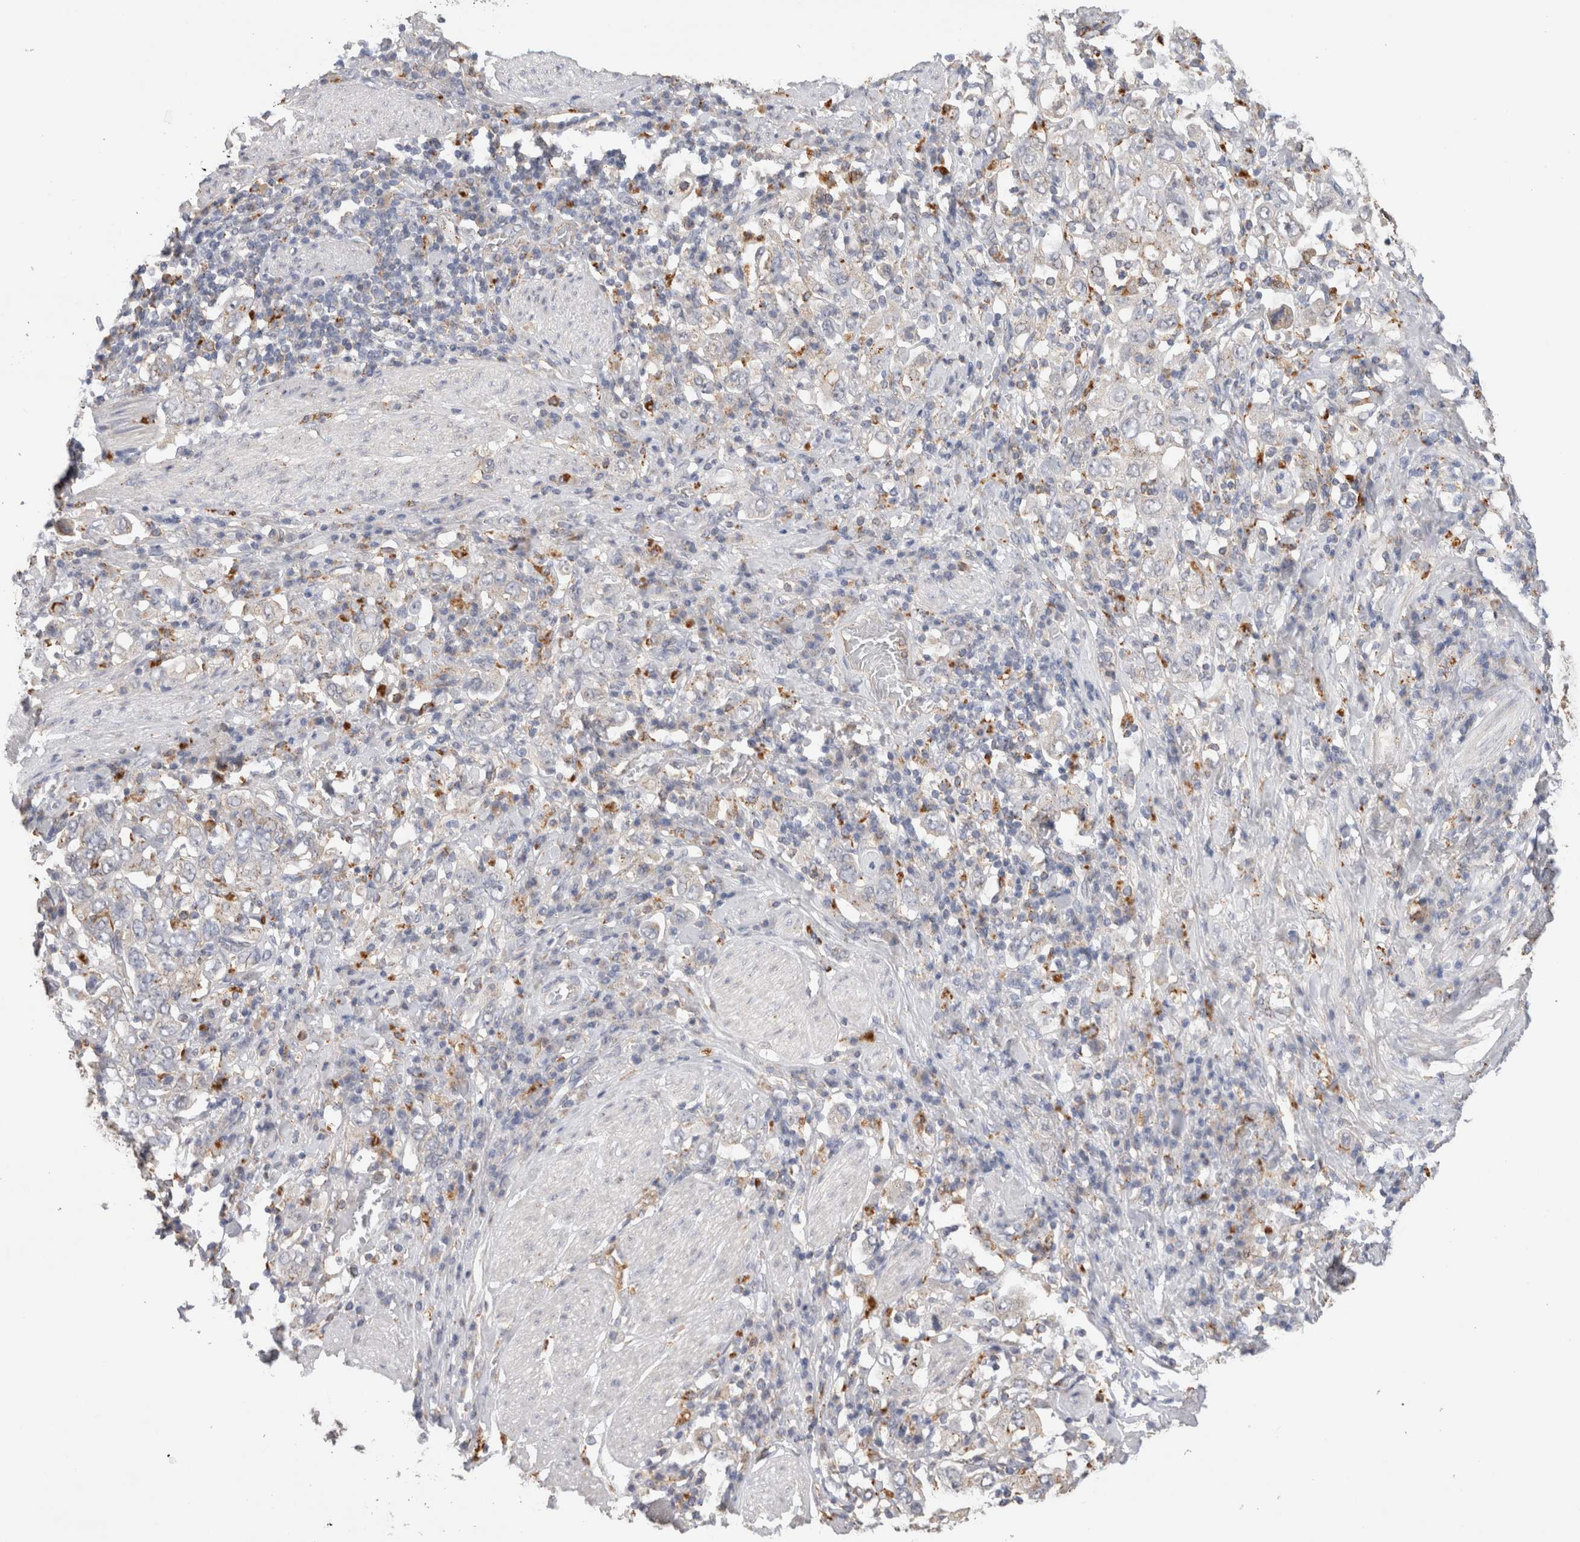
{"staining": {"intensity": "weak", "quantity": "<25%", "location": "cytoplasmic/membranous"}, "tissue": "stomach cancer", "cell_type": "Tumor cells", "image_type": "cancer", "snomed": [{"axis": "morphology", "description": "Adenocarcinoma, NOS"}, {"axis": "topography", "description": "Stomach, upper"}], "caption": "This is an immunohistochemistry (IHC) histopathology image of human stomach cancer (adenocarcinoma). There is no expression in tumor cells.", "gene": "GNS", "patient": {"sex": "male", "age": 62}}